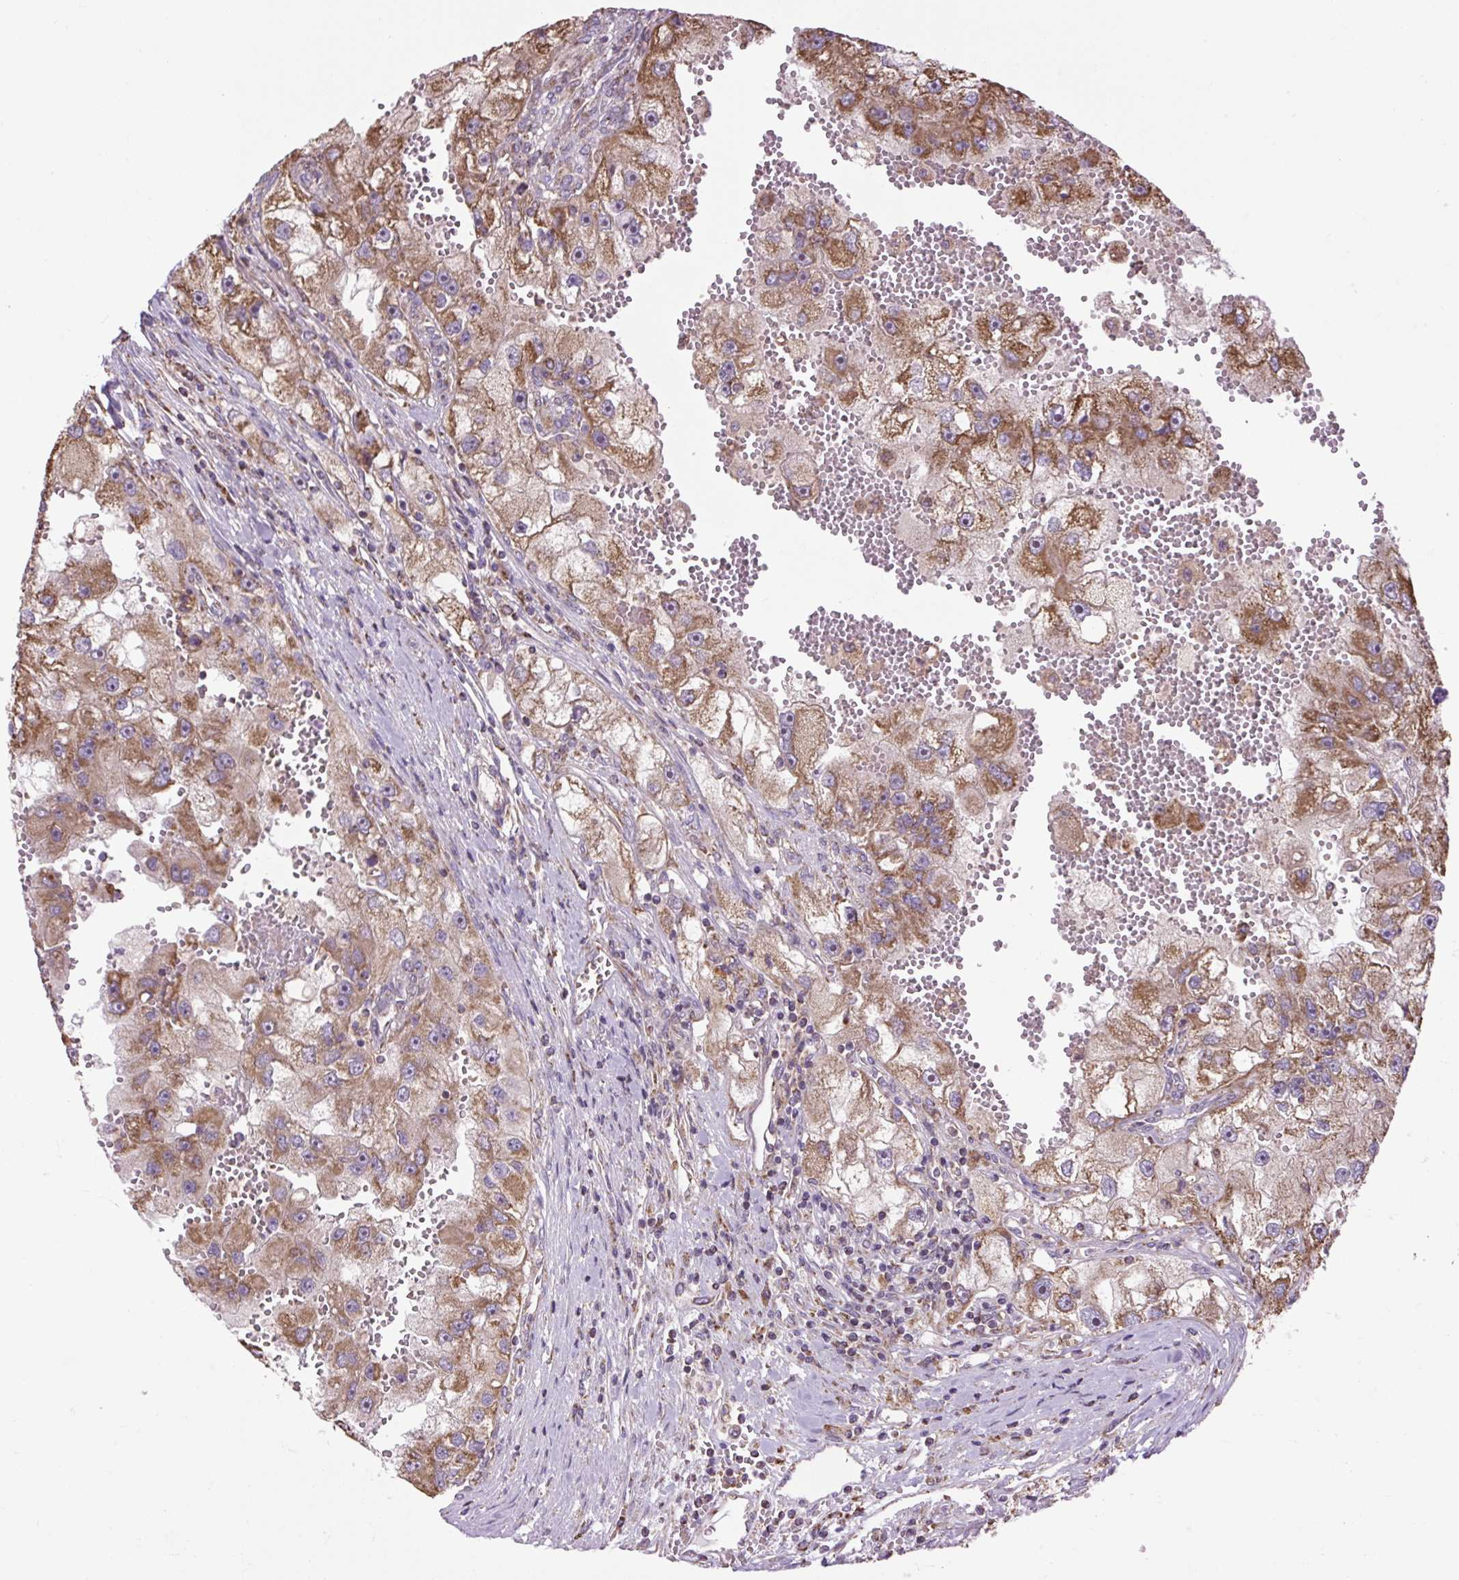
{"staining": {"intensity": "moderate", "quantity": ">75%", "location": "cytoplasmic/membranous"}, "tissue": "renal cancer", "cell_type": "Tumor cells", "image_type": "cancer", "snomed": [{"axis": "morphology", "description": "Adenocarcinoma, NOS"}, {"axis": "topography", "description": "Kidney"}], "caption": "Tumor cells demonstrate medium levels of moderate cytoplasmic/membranous positivity in about >75% of cells in human renal cancer. The protein is stained brown, and the nuclei are stained in blue (DAB (3,3'-diaminobenzidine) IHC with brightfield microscopy, high magnification).", "gene": "PLCG1", "patient": {"sex": "male", "age": 63}}